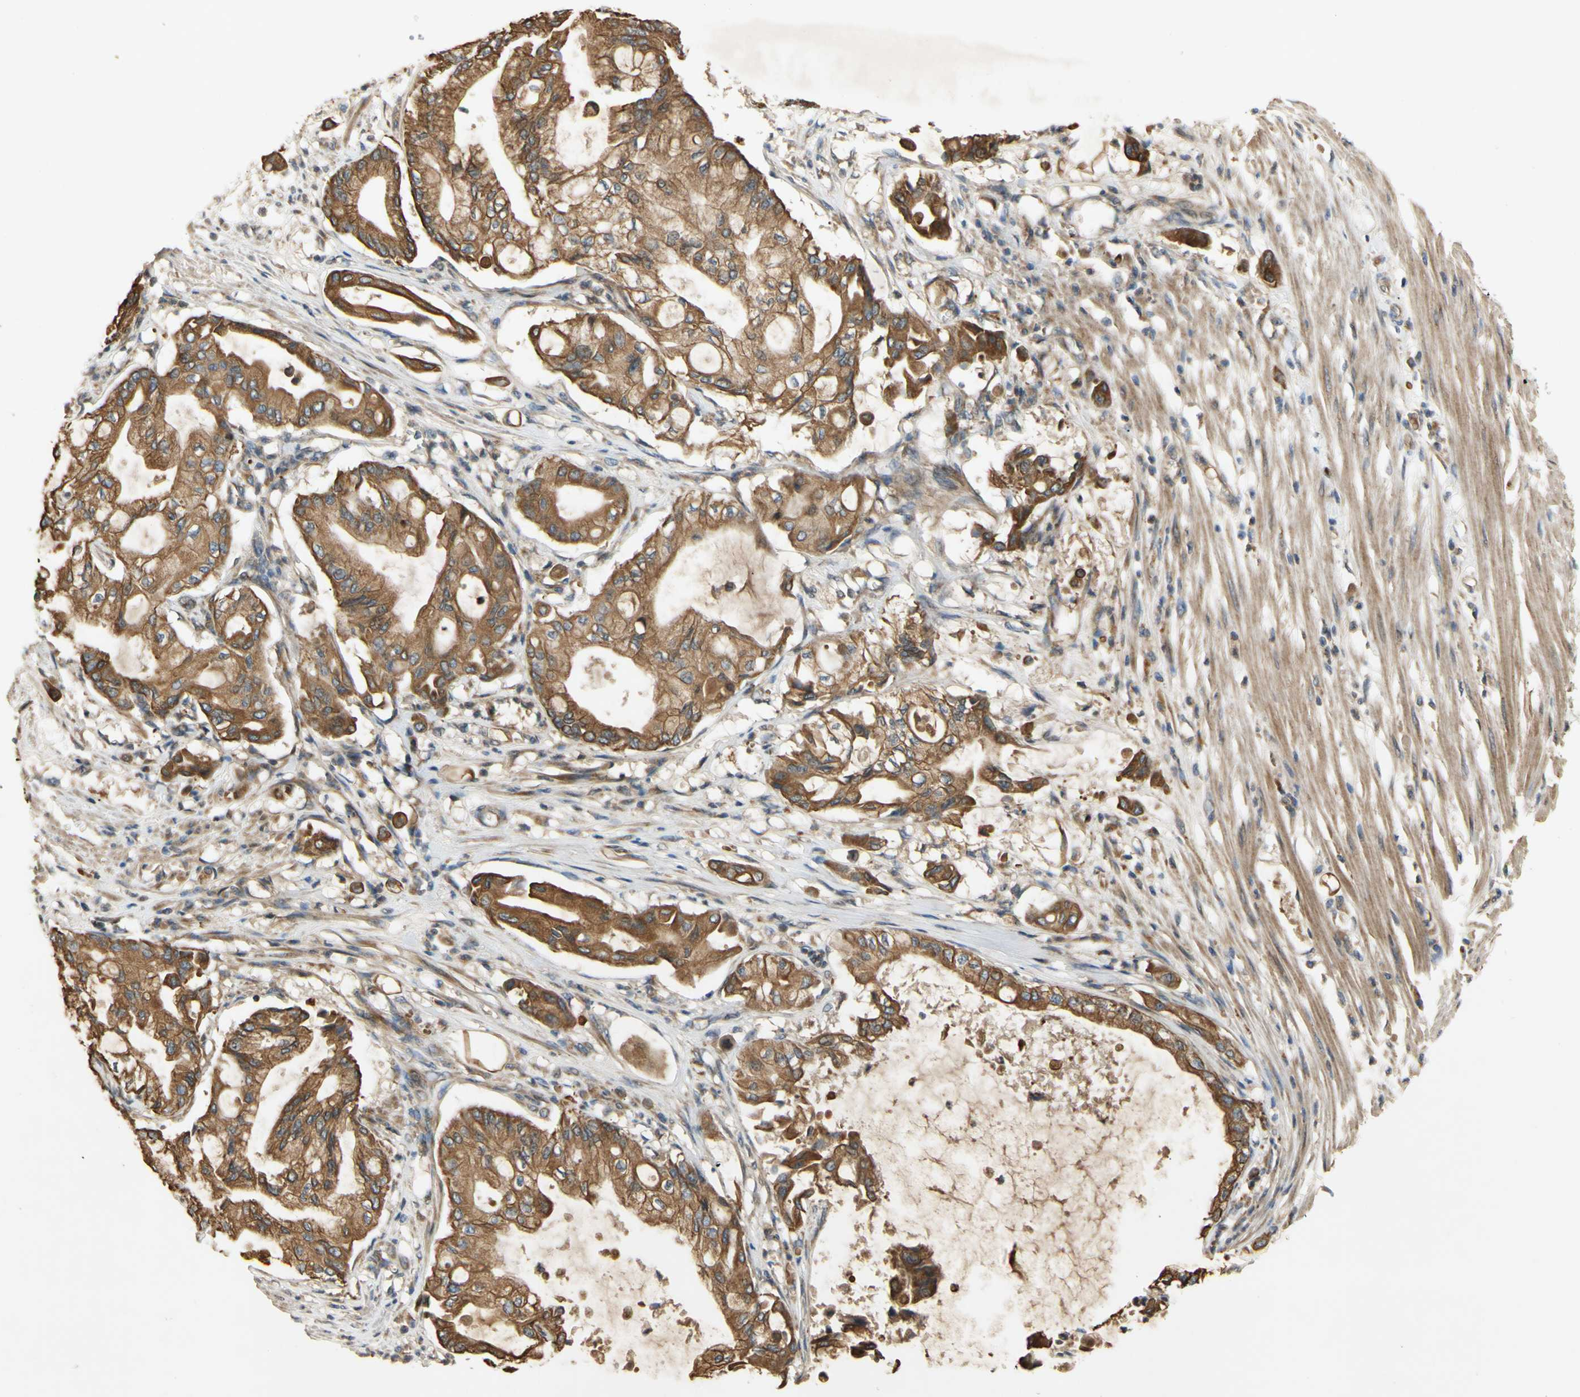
{"staining": {"intensity": "moderate", "quantity": ">75%", "location": "cytoplasmic/membranous"}, "tissue": "pancreatic cancer", "cell_type": "Tumor cells", "image_type": "cancer", "snomed": [{"axis": "morphology", "description": "Adenocarcinoma, NOS"}, {"axis": "morphology", "description": "Adenocarcinoma, metastatic, NOS"}, {"axis": "topography", "description": "Lymph node"}, {"axis": "topography", "description": "Pancreas"}, {"axis": "topography", "description": "Duodenum"}], "caption": "The immunohistochemical stain highlights moderate cytoplasmic/membranous positivity in tumor cells of pancreatic metastatic adenocarcinoma tissue. The protein of interest is shown in brown color, while the nuclei are stained blue.", "gene": "PKN1", "patient": {"sex": "female", "age": 64}}